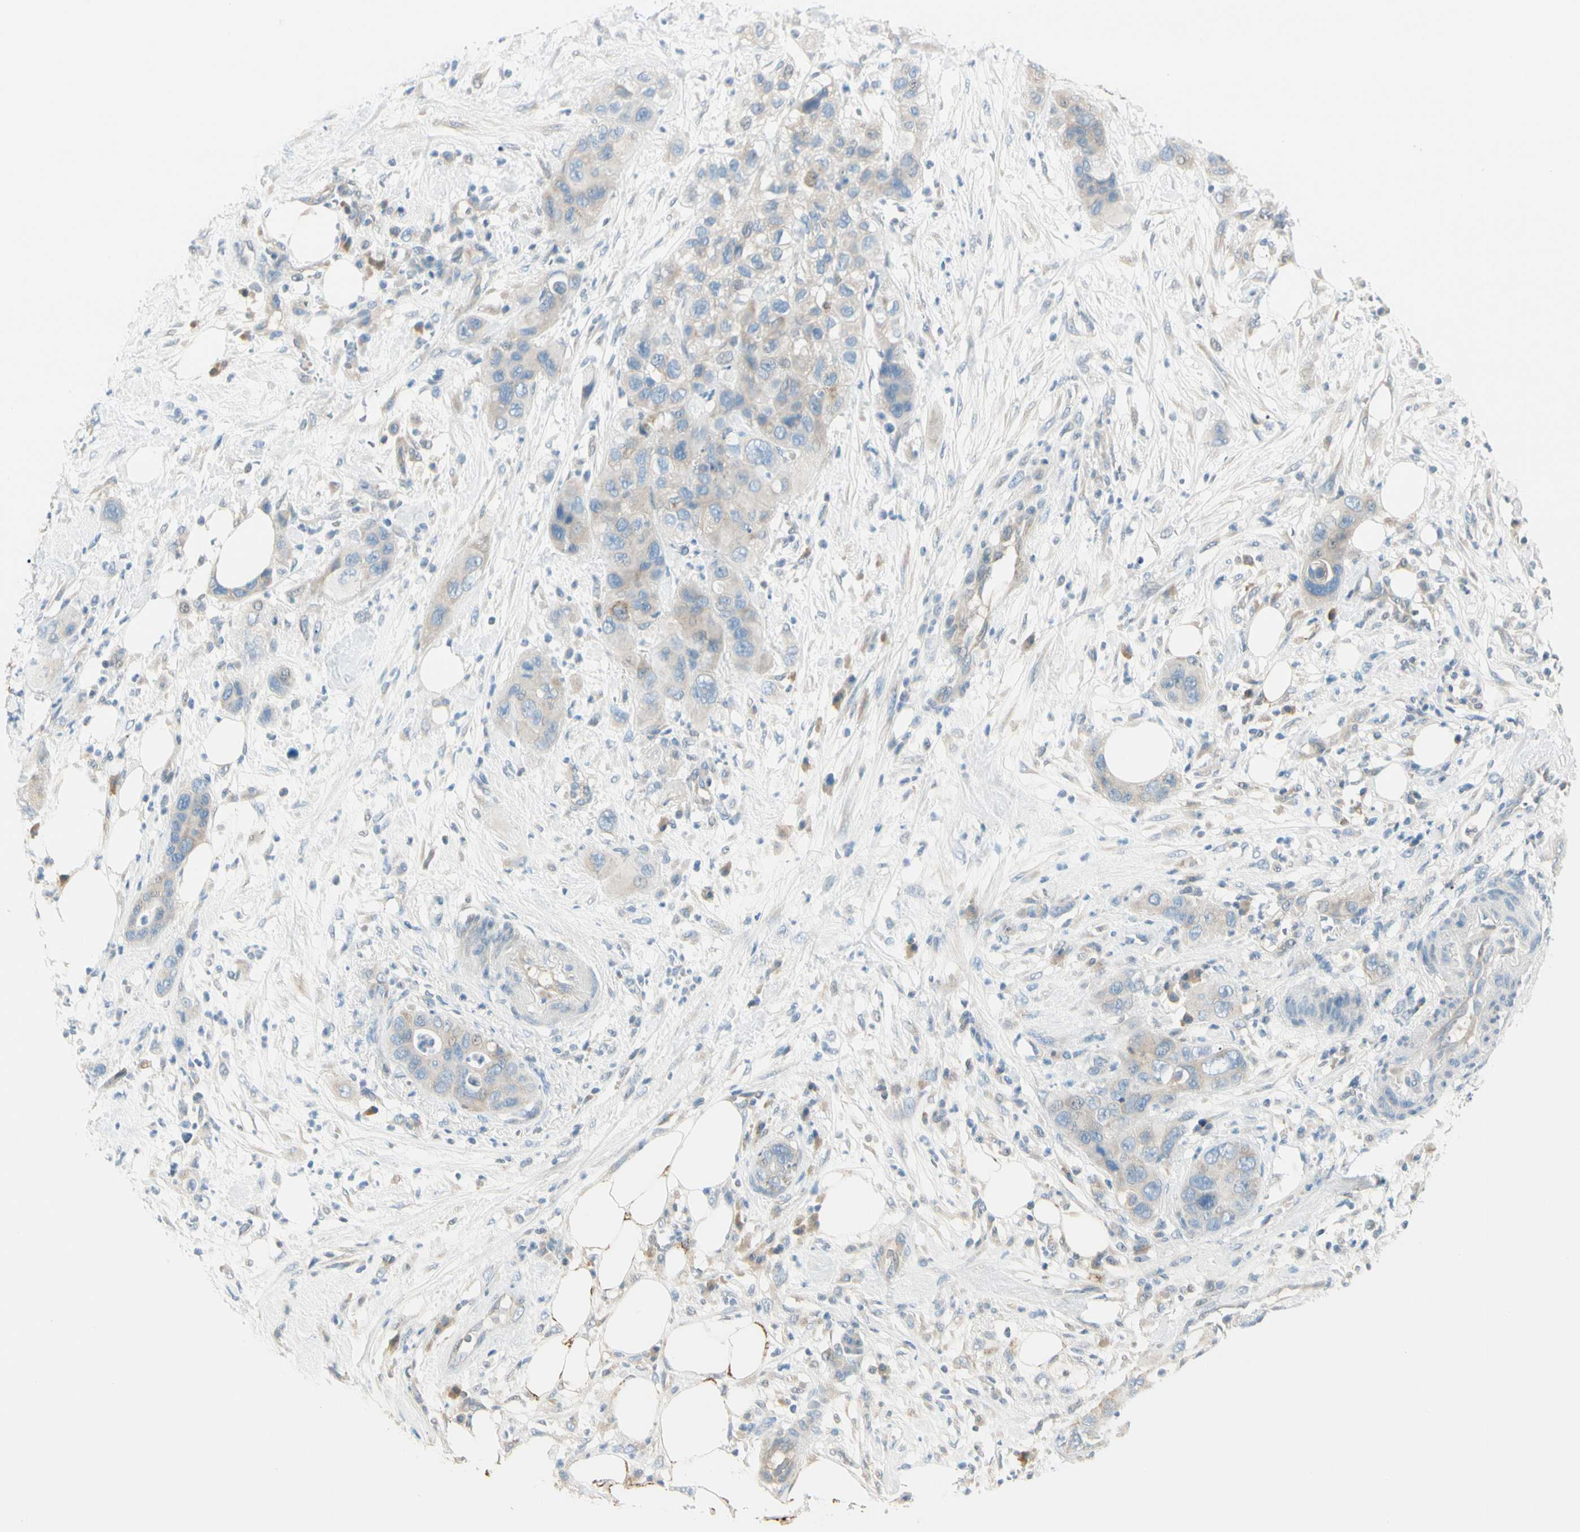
{"staining": {"intensity": "weak", "quantity": "25%-75%", "location": "cytoplasmic/membranous"}, "tissue": "pancreatic cancer", "cell_type": "Tumor cells", "image_type": "cancer", "snomed": [{"axis": "morphology", "description": "Adenocarcinoma, NOS"}, {"axis": "topography", "description": "Pancreas"}], "caption": "Immunohistochemical staining of adenocarcinoma (pancreatic) displays weak cytoplasmic/membranous protein staining in approximately 25%-75% of tumor cells.", "gene": "SLC6A15", "patient": {"sex": "female", "age": 71}}